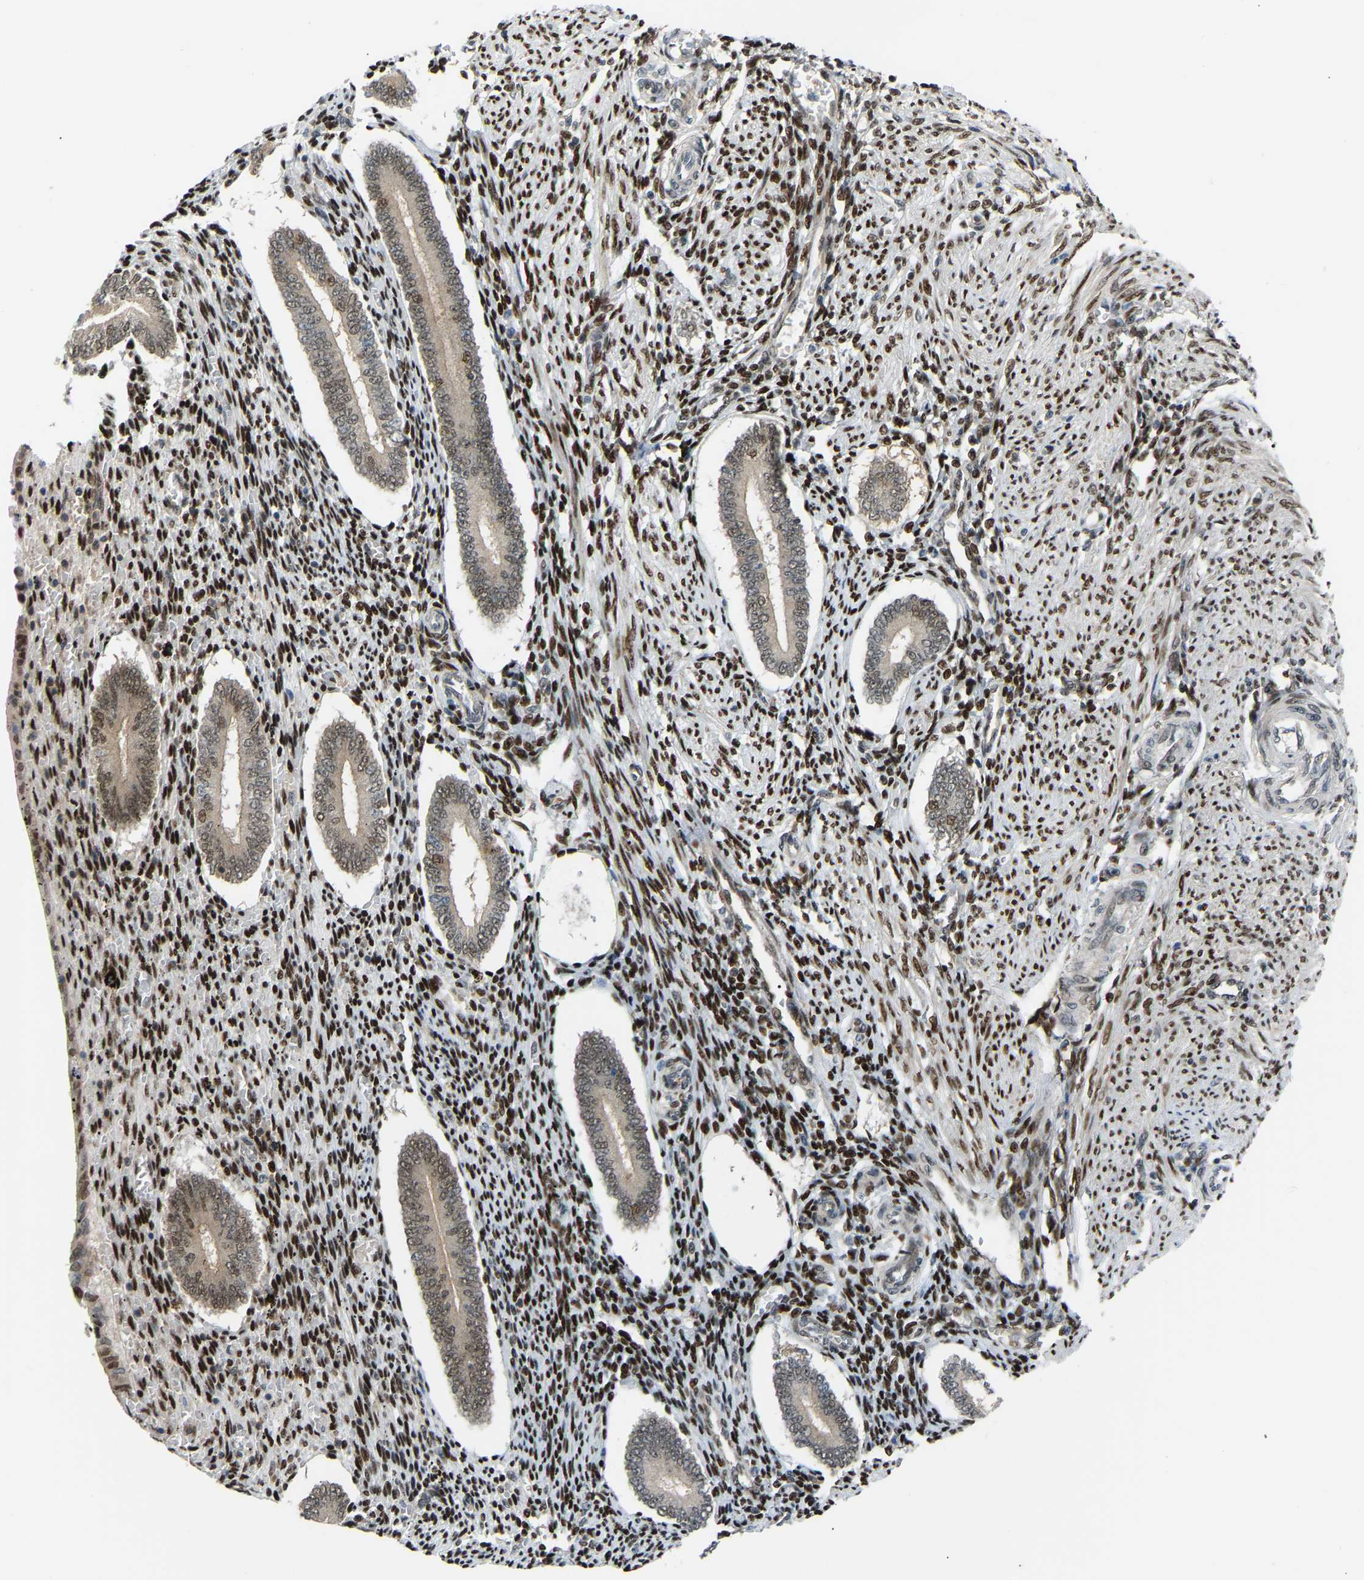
{"staining": {"intensity": "strong", "quantity": ">75%", "location": "nuclear"}, "tissue": "endometrium", "cell_type": "Cells in endometrial stroma", "image_type": "normal", "snomed": [{"axis": "morphology", "description": "Normal tissue, NOS"}, {"axis": "topography", "description": "Endometrium"}], "caption": "Strong nuclear positivity for a protein is present in approximately >75% of cells in endometrial stroma of benign endometrium using immunohistochemistry.", "gene": "SSBP2", "patient": {"sex": "female", "age": 42}}